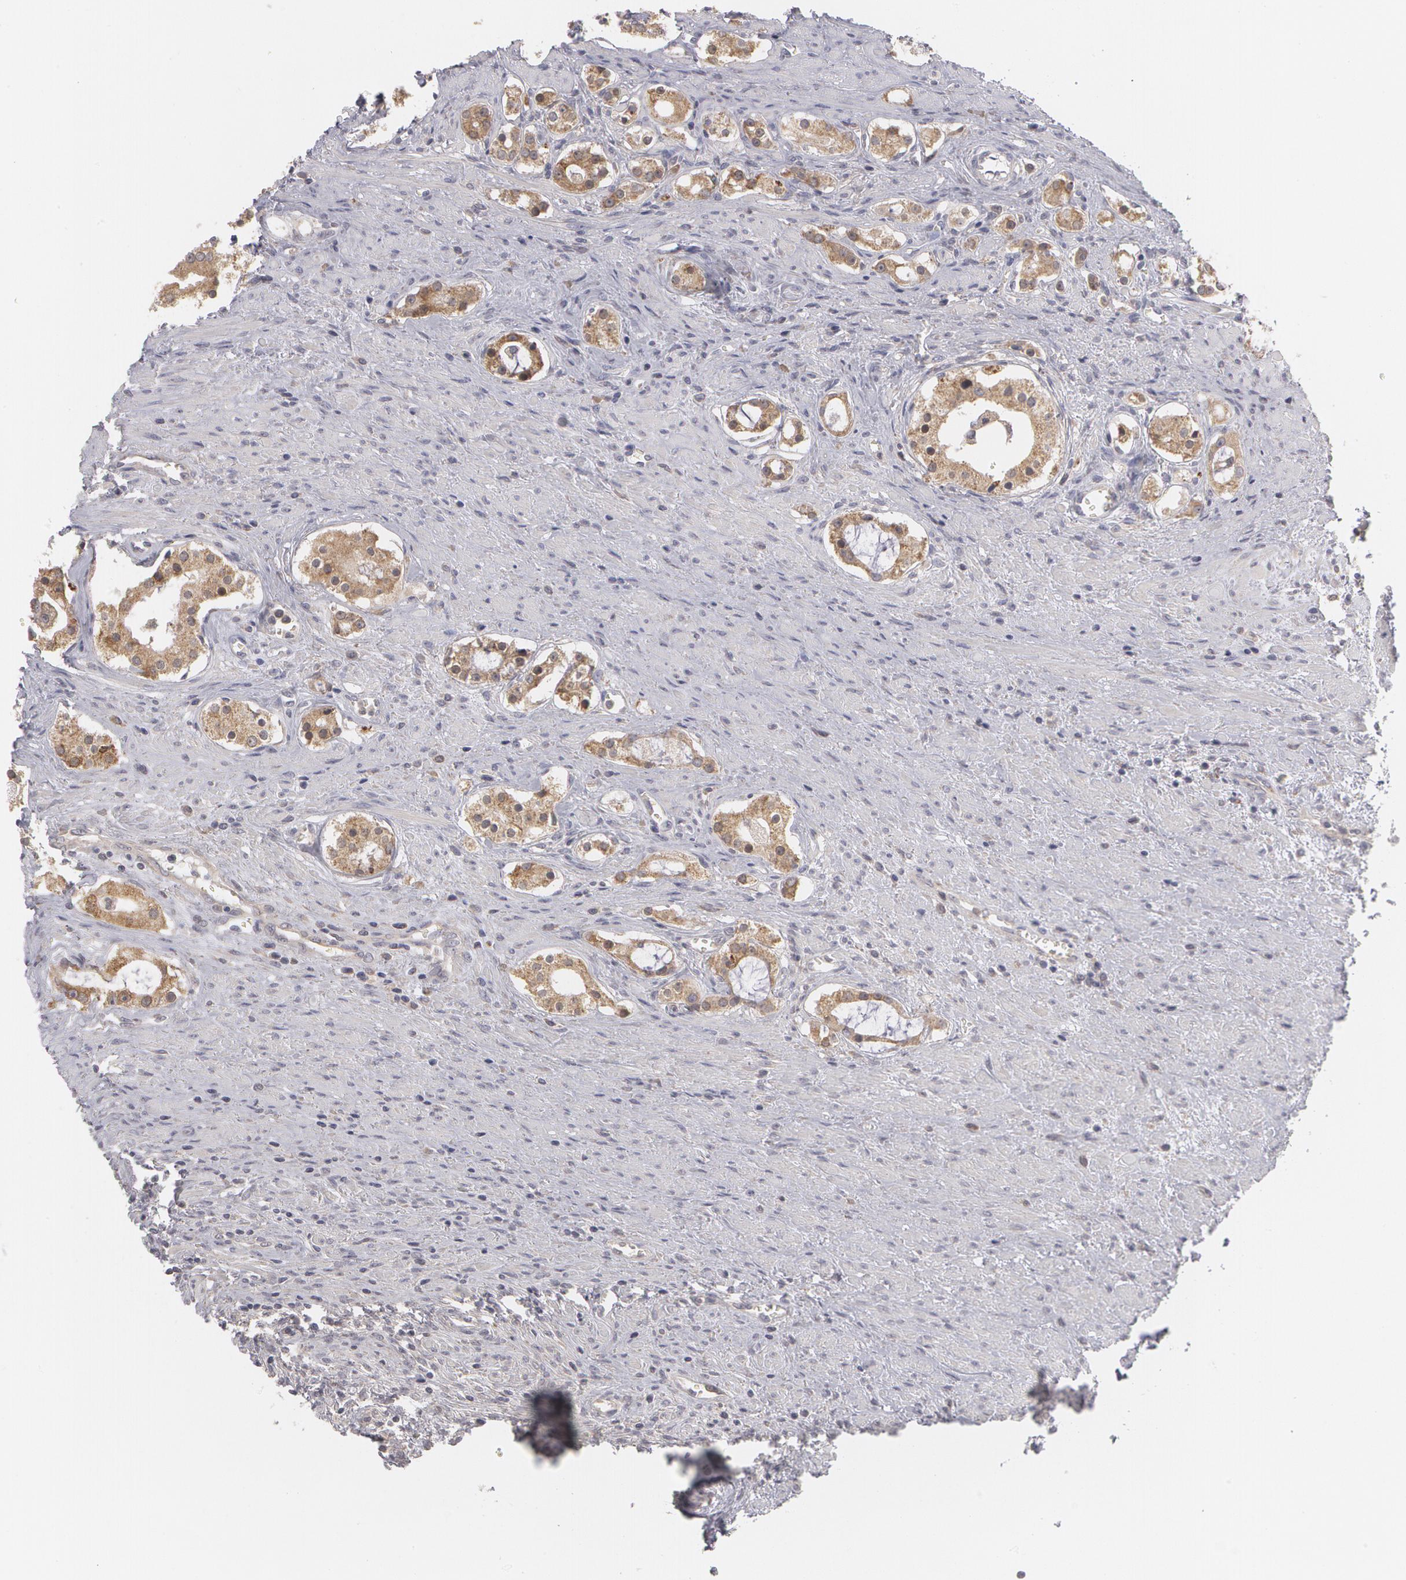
{"staining": {"intensity": "strong", "quantity": ">75%", "location": "cytoplasmic/membranous"}, "tissue": "prostate cancer", "cell_type": "Tumor cells", "image_type": "cancer", "snomed": [{"axis": "morphology", "description": "Adenocarcinoma, Medium grade"}, {"axis": "topography", "description": "Prostate"}], "caption": "Immunohistochemistry of prostate medium-grade adenocarcinoma demonstrates high levels of strong cytoplasmic/membranous positivity in approximately >75% of tumor cells. Nuclei are stained in blue.", "gene": "MTHFD1", "patient": {"sex": "male", "age": 73}}